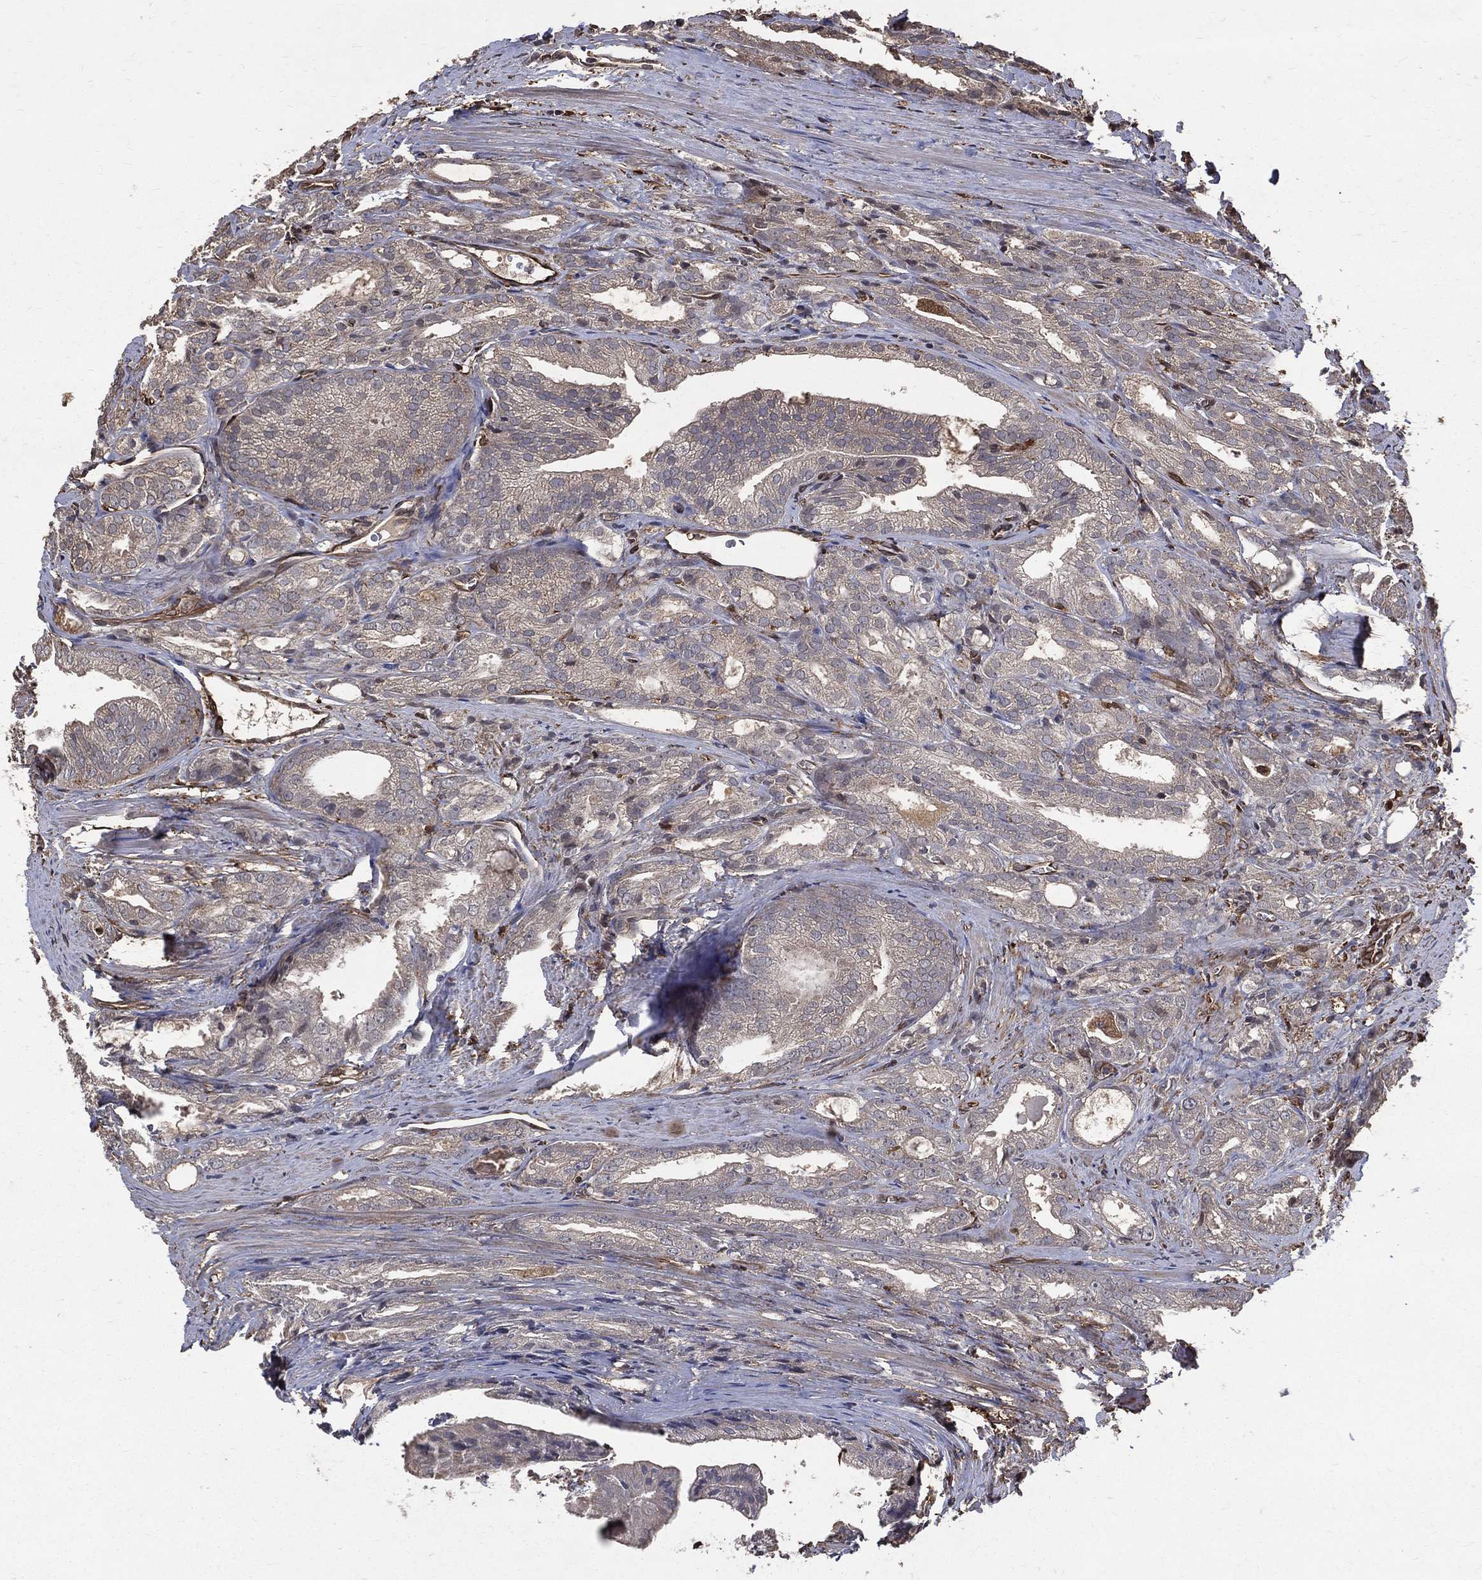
{"staining": {"intensity": "negative", "quantity": "none", "location": "none"}, "tissue": "prostate cancer", "cell_type": "Tumor cells", "image_type": "cancer", "snomed": [{"axis": "morphology", "description": "Adenocarcinoma, NOS"}, {"axis": "morphology", "description": "Adenocarcinoma, High grade"}, {"axis": "topography", "description": "Prostate"}], "caption": "Tumor cells show no significant positivity in prostate cancer (adenocarcinoma). Brightfield microscopy of immunohistochemistry stained with DAB (3,3'-diaminobenzidine) (brown) and hematoxylin (blue), captured at high magnification.", "gene": "DPYSL2", "patient": {"sex": "male", "age": 70}}